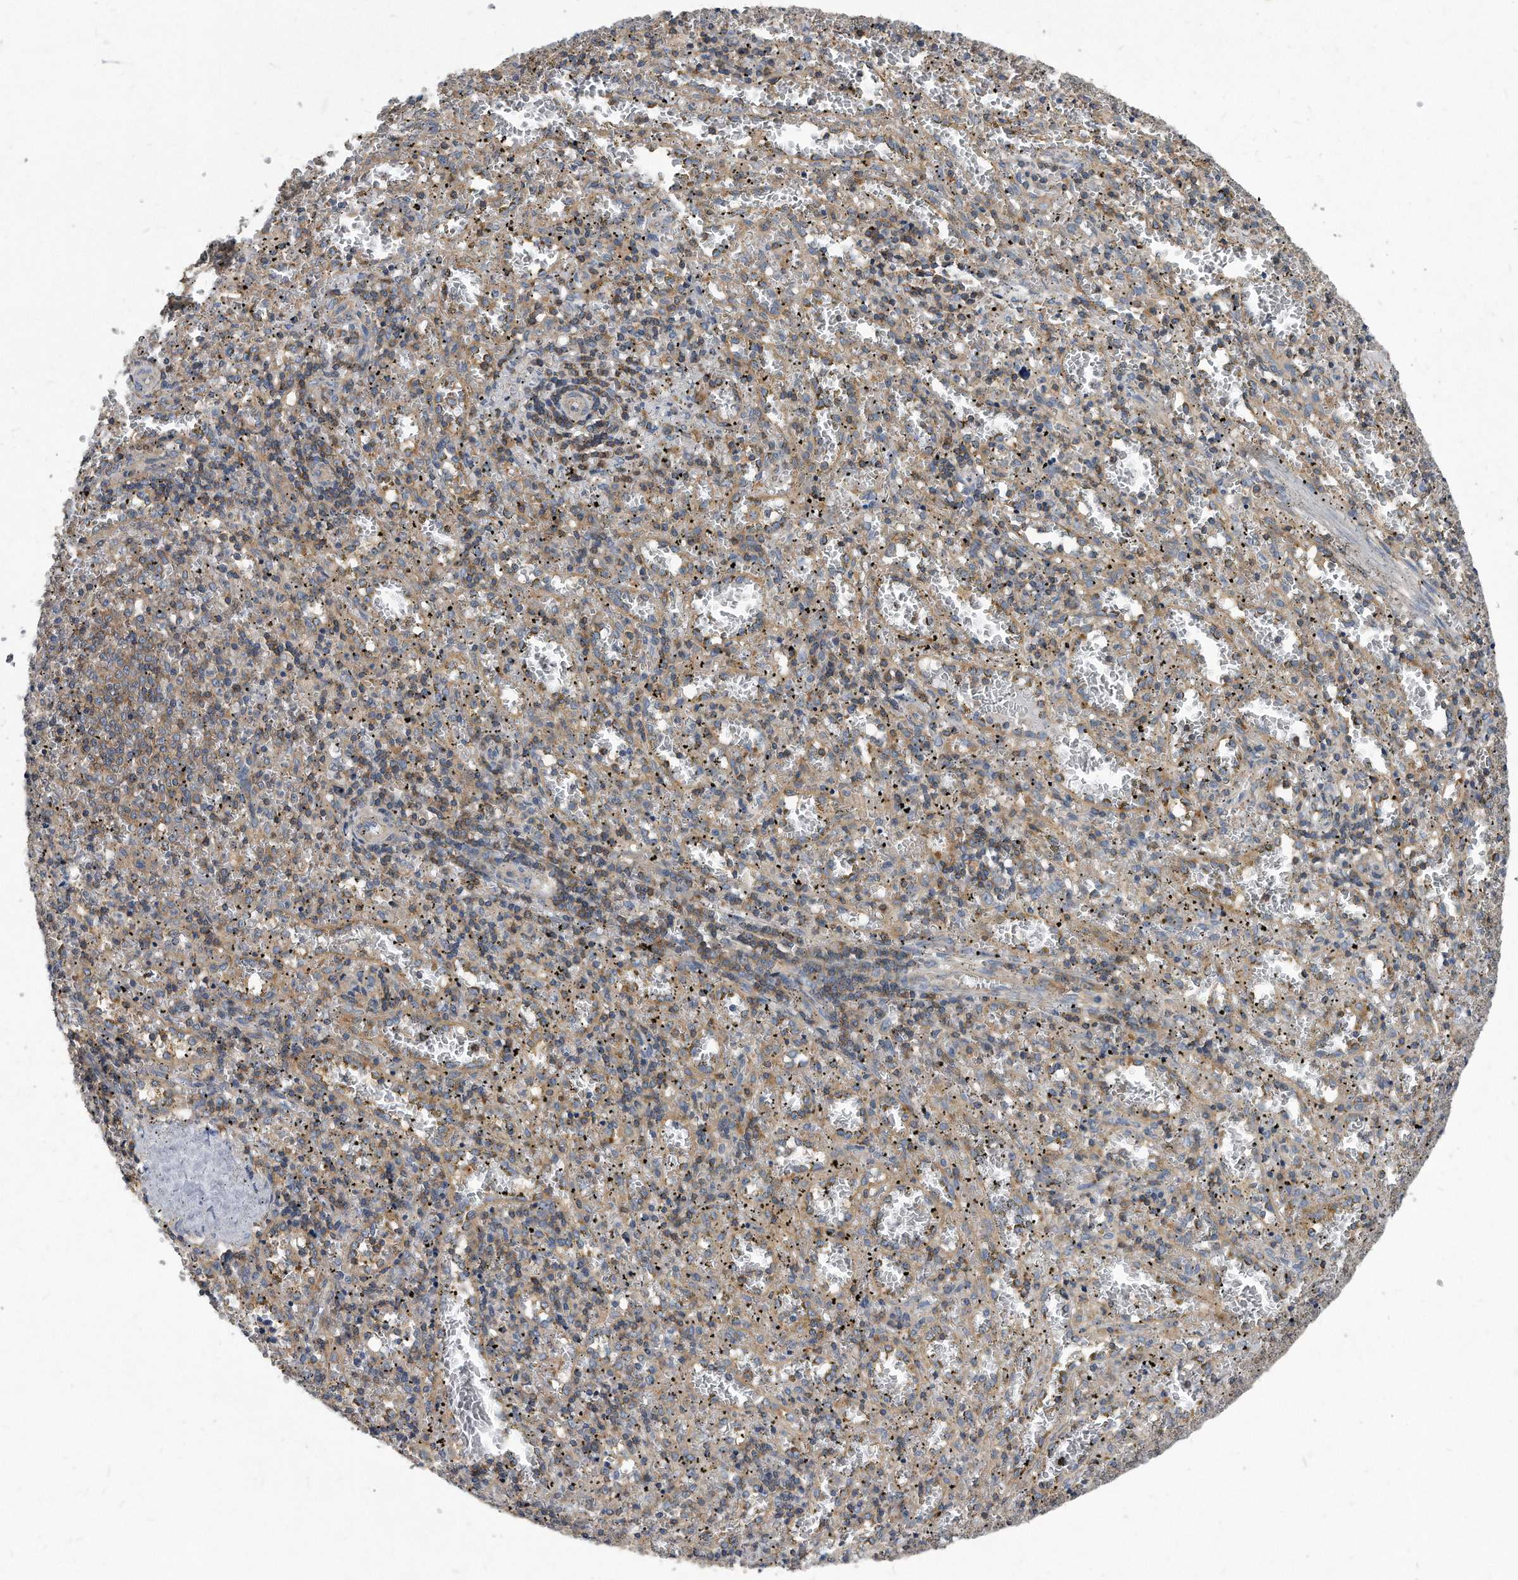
{"staining": {"intensity": "negative", "quantity": "none", "location": "none"}, "tissue": "spleen", "cell_type": "Cells in red pulp", "image_type": "normal", "snomed": [{"axis": "morphology", "description": "Normal tissue, NOS"}, {"axis": "topography", "description": "Spleen"}], "caption": "The image displays no staining of cells in red pulp in normal spleen.", "gene": "ATG5", "patient": {"sex": "male", "age": 11}}